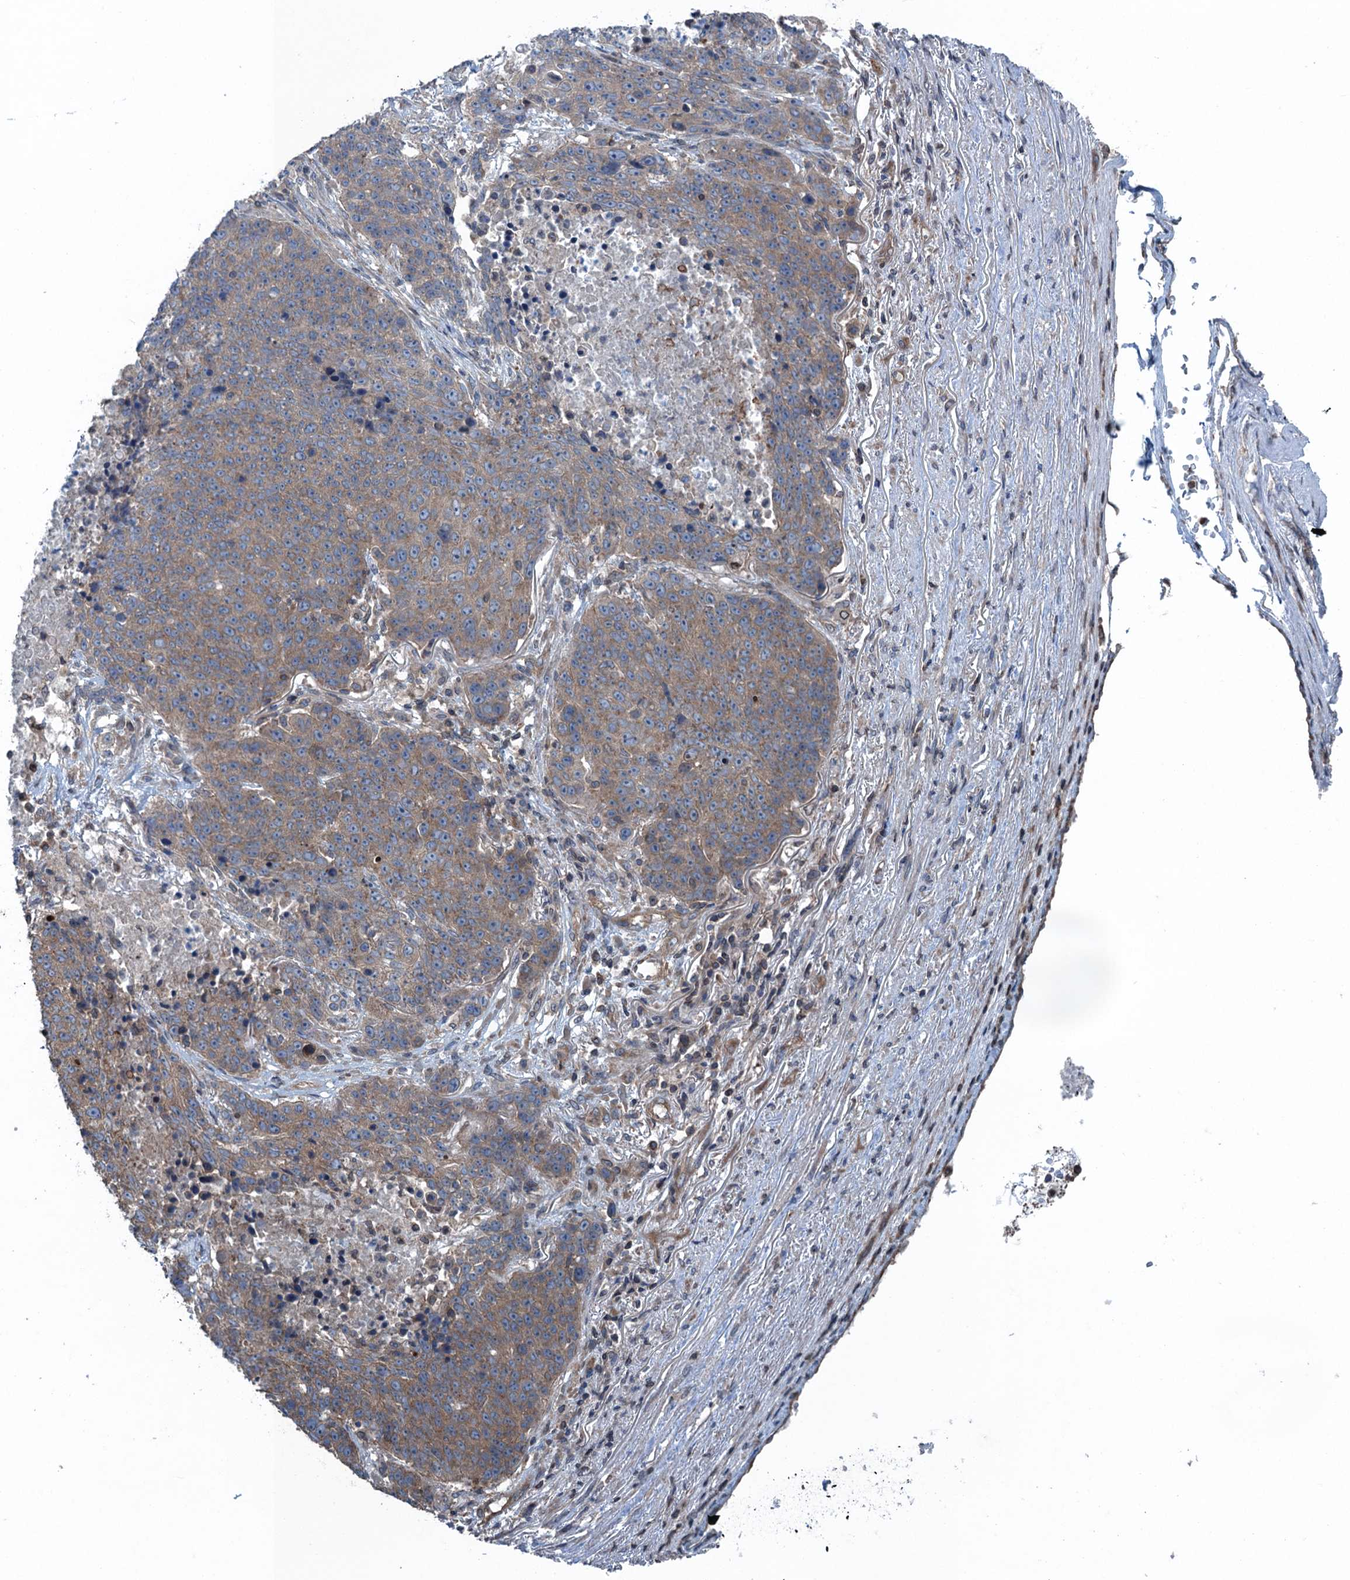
{"staining": {"intensity": "moderate", "quantity": "25%-75%", "location": "cytoplasmic/membranous"}, "tissue": "lung cancer", "cell_type": "Tumor cells", "image_type": "cancer", "snomed": [{"axis": "morphology", "description": "Normal tissue, NOS"}, {"axis": "morphology", "description": "Squamous cell carcinoma, NOS"}, {"axis": "topography", "description": "Lymph node"}, {"axis": "topography", "description": "Lung"}], "caption": "A micrograph of human lung cancer stained for a protein reveals moderate cytoplasmic/membranous brown staining in tumor cells.", "gene": "TRAPPC8", "patient": {"sex": "male", "age": 66}}